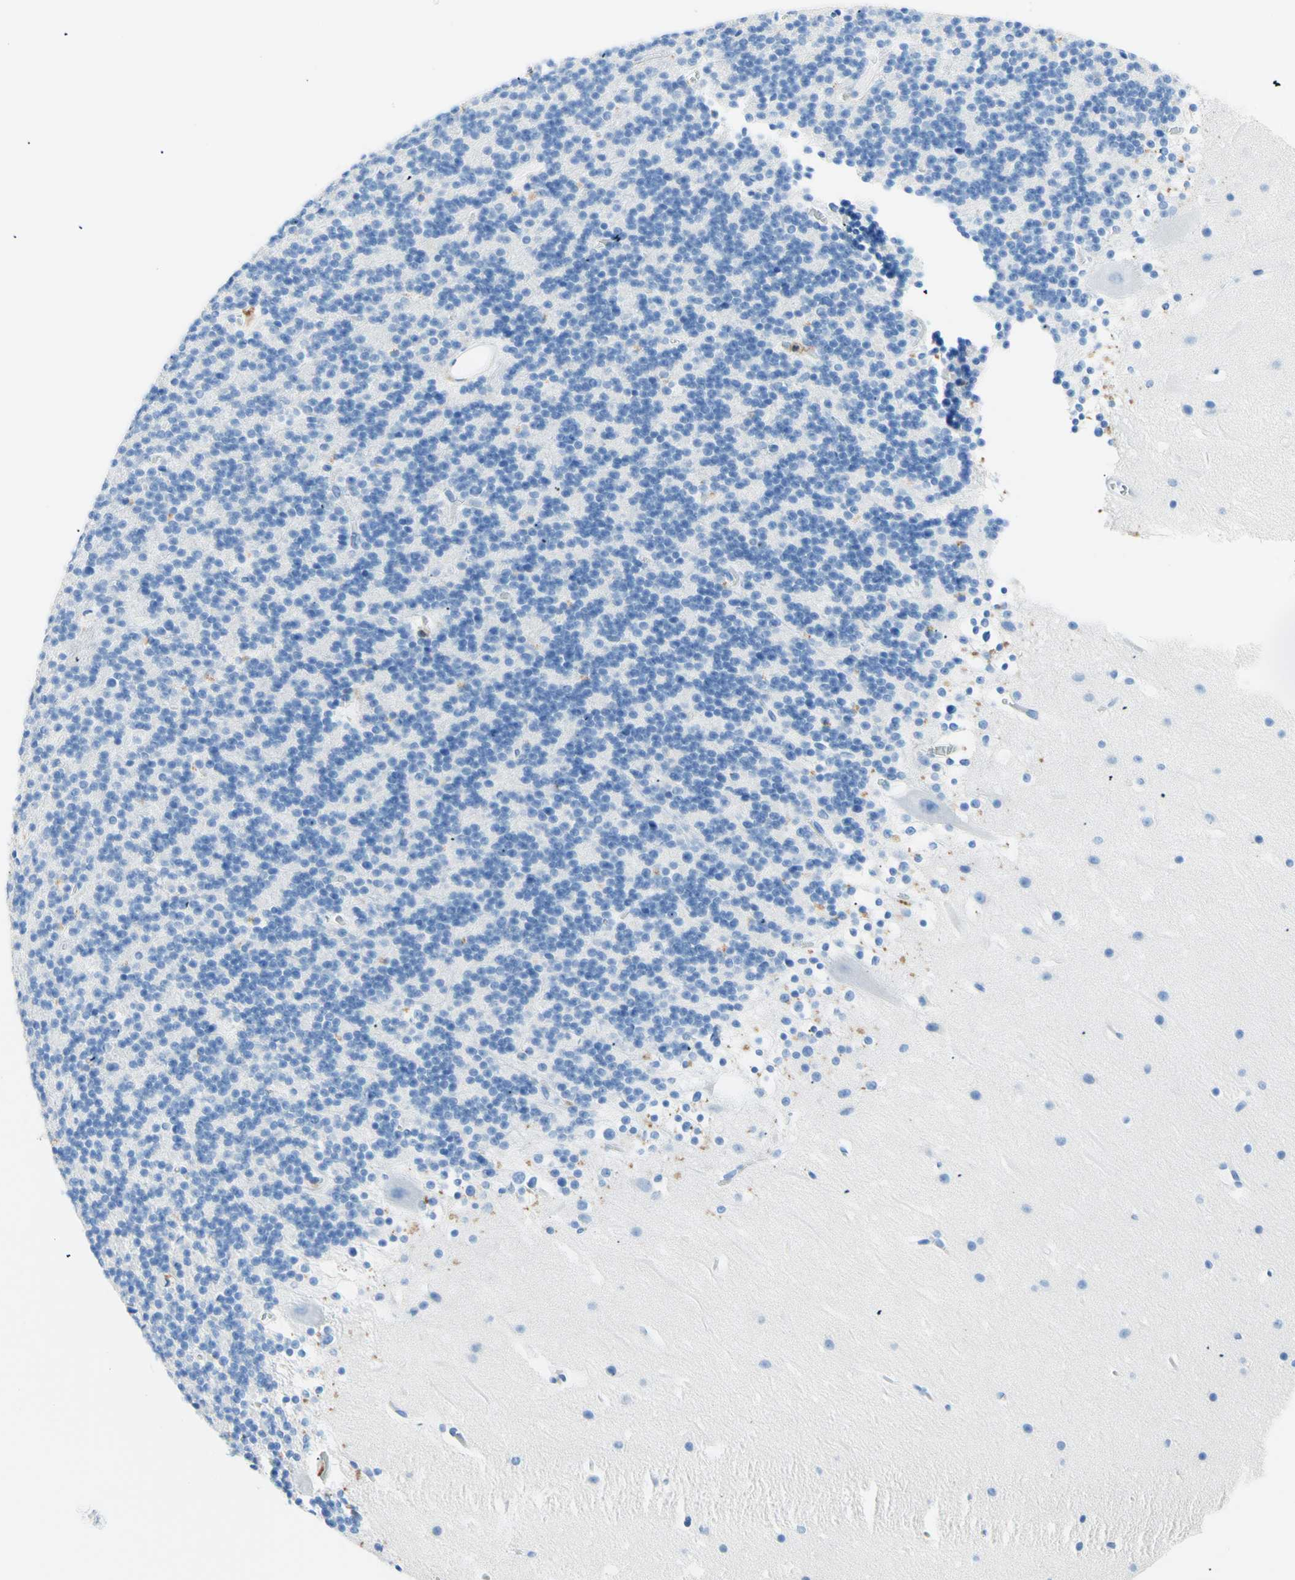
{"staining": {"intensity": "moderate", "quantity": "<25%", "location": "cytoplasmic/membranous"}, "tissue": "cerebellum", "cell_type": "Cells in granular layer", "image_type": "normal", "snomed": [{"axis": "morphology", "description": "Normal tissue, NOS"}, {"axis": "topography", "description": "Cerebellum"}], "caption": "Human cerebellum stained with a brown dye exhibits moderate cytoplasmic/membranous positive positivity in approximately <25% of cells in granular layer.", "gene": "MYH2", "patient": {"sex": "male", "age": 45}}